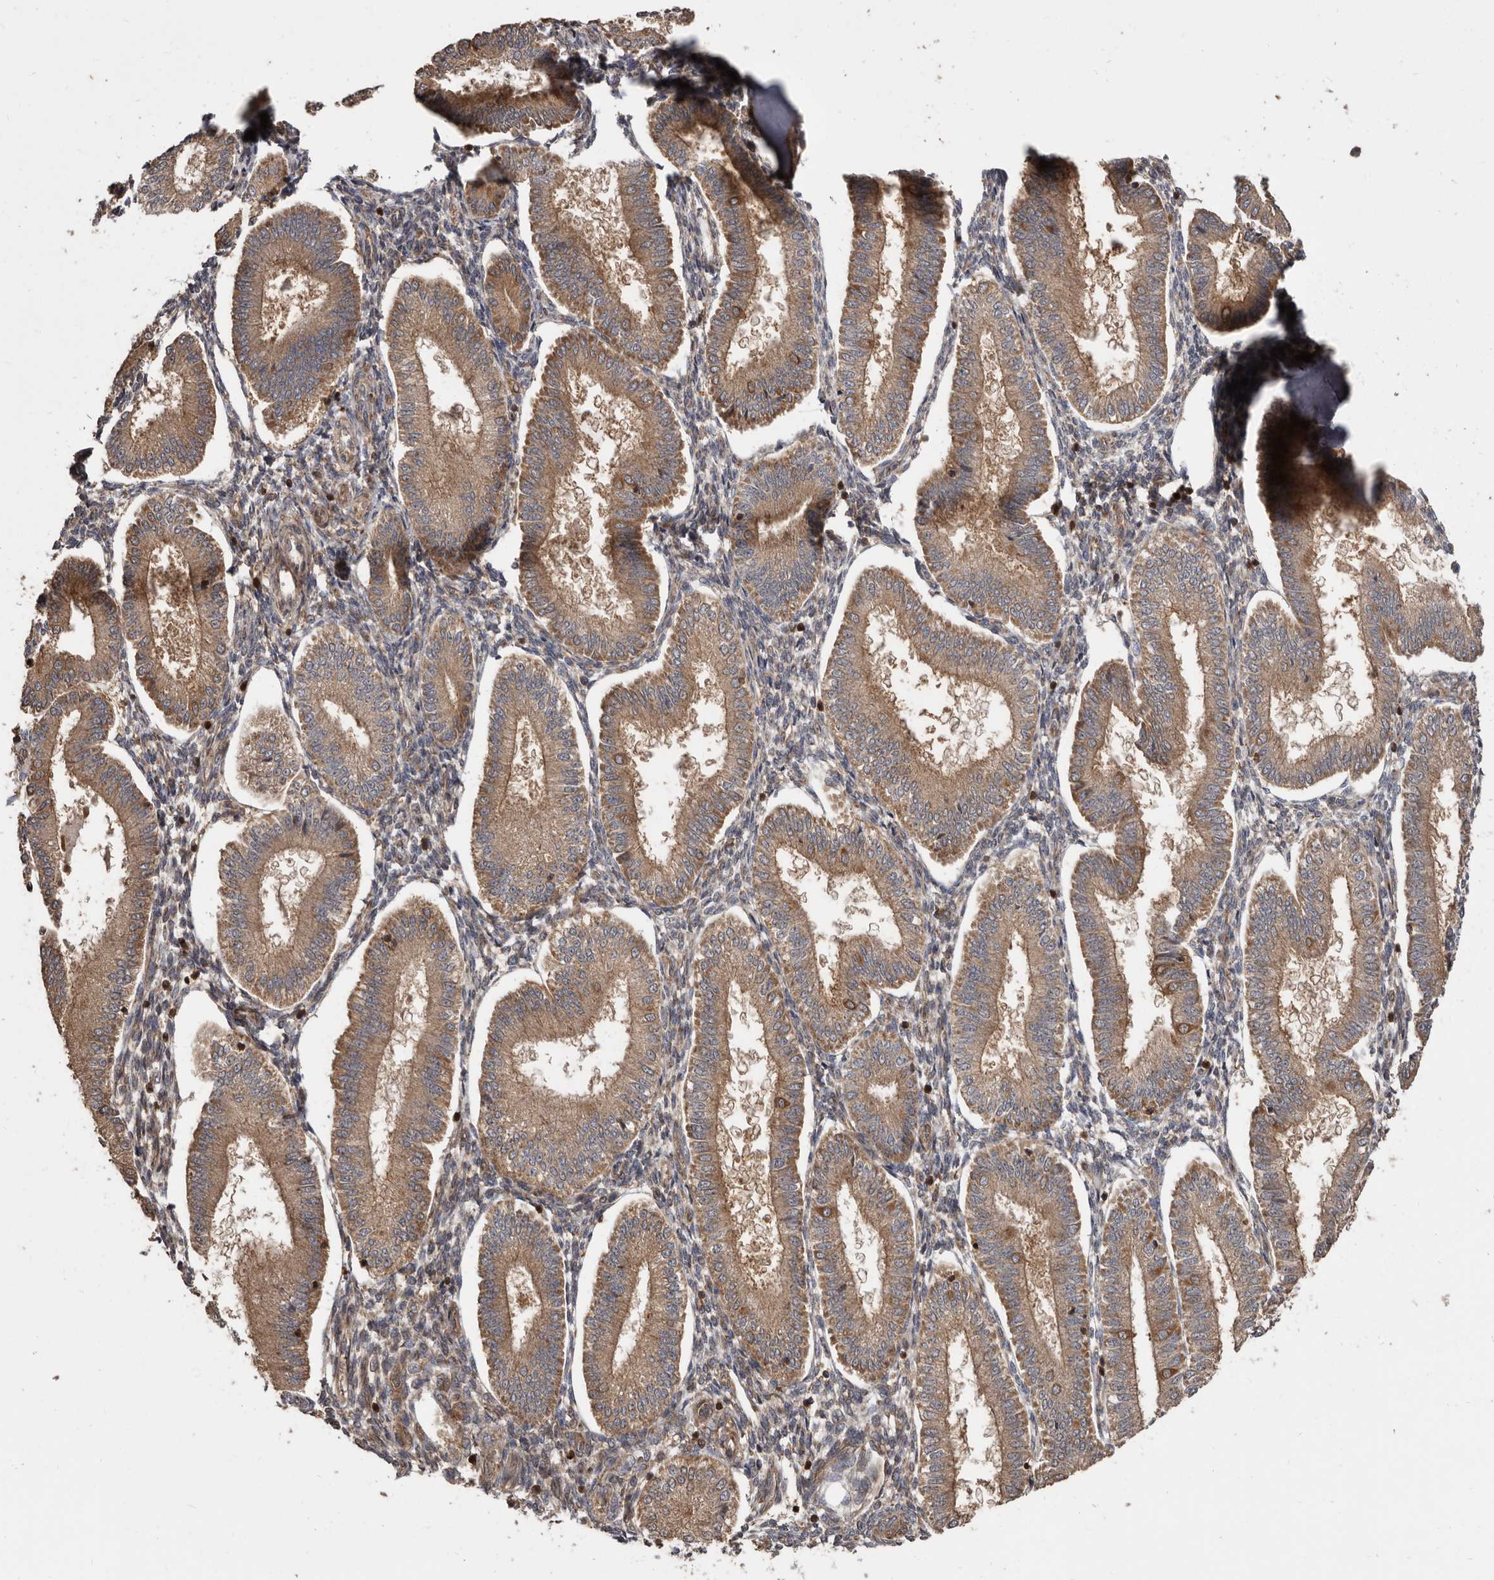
{"staining": {"intensity": "weak", "quantity": ">75%", "location": "cytoplasmic/membranous"}, "tissue": "endometrium", "cell_type": "Cells in endometrial stroma", "image_type": "normal", "snomed": [{"axis": "morphology", "description": "Normal tissue, NOS"}, {"axis": "topography", "description": "Endometrium"}], "caption": "Immunohistochemical staining of unremarkable endometrium reveals weak cytoplasmic/membranous protein positivity in approximately >75% of cells in endometrial stroma.", "gene": "FLAD1", "patient": {"sex": "female", "age": 39}}